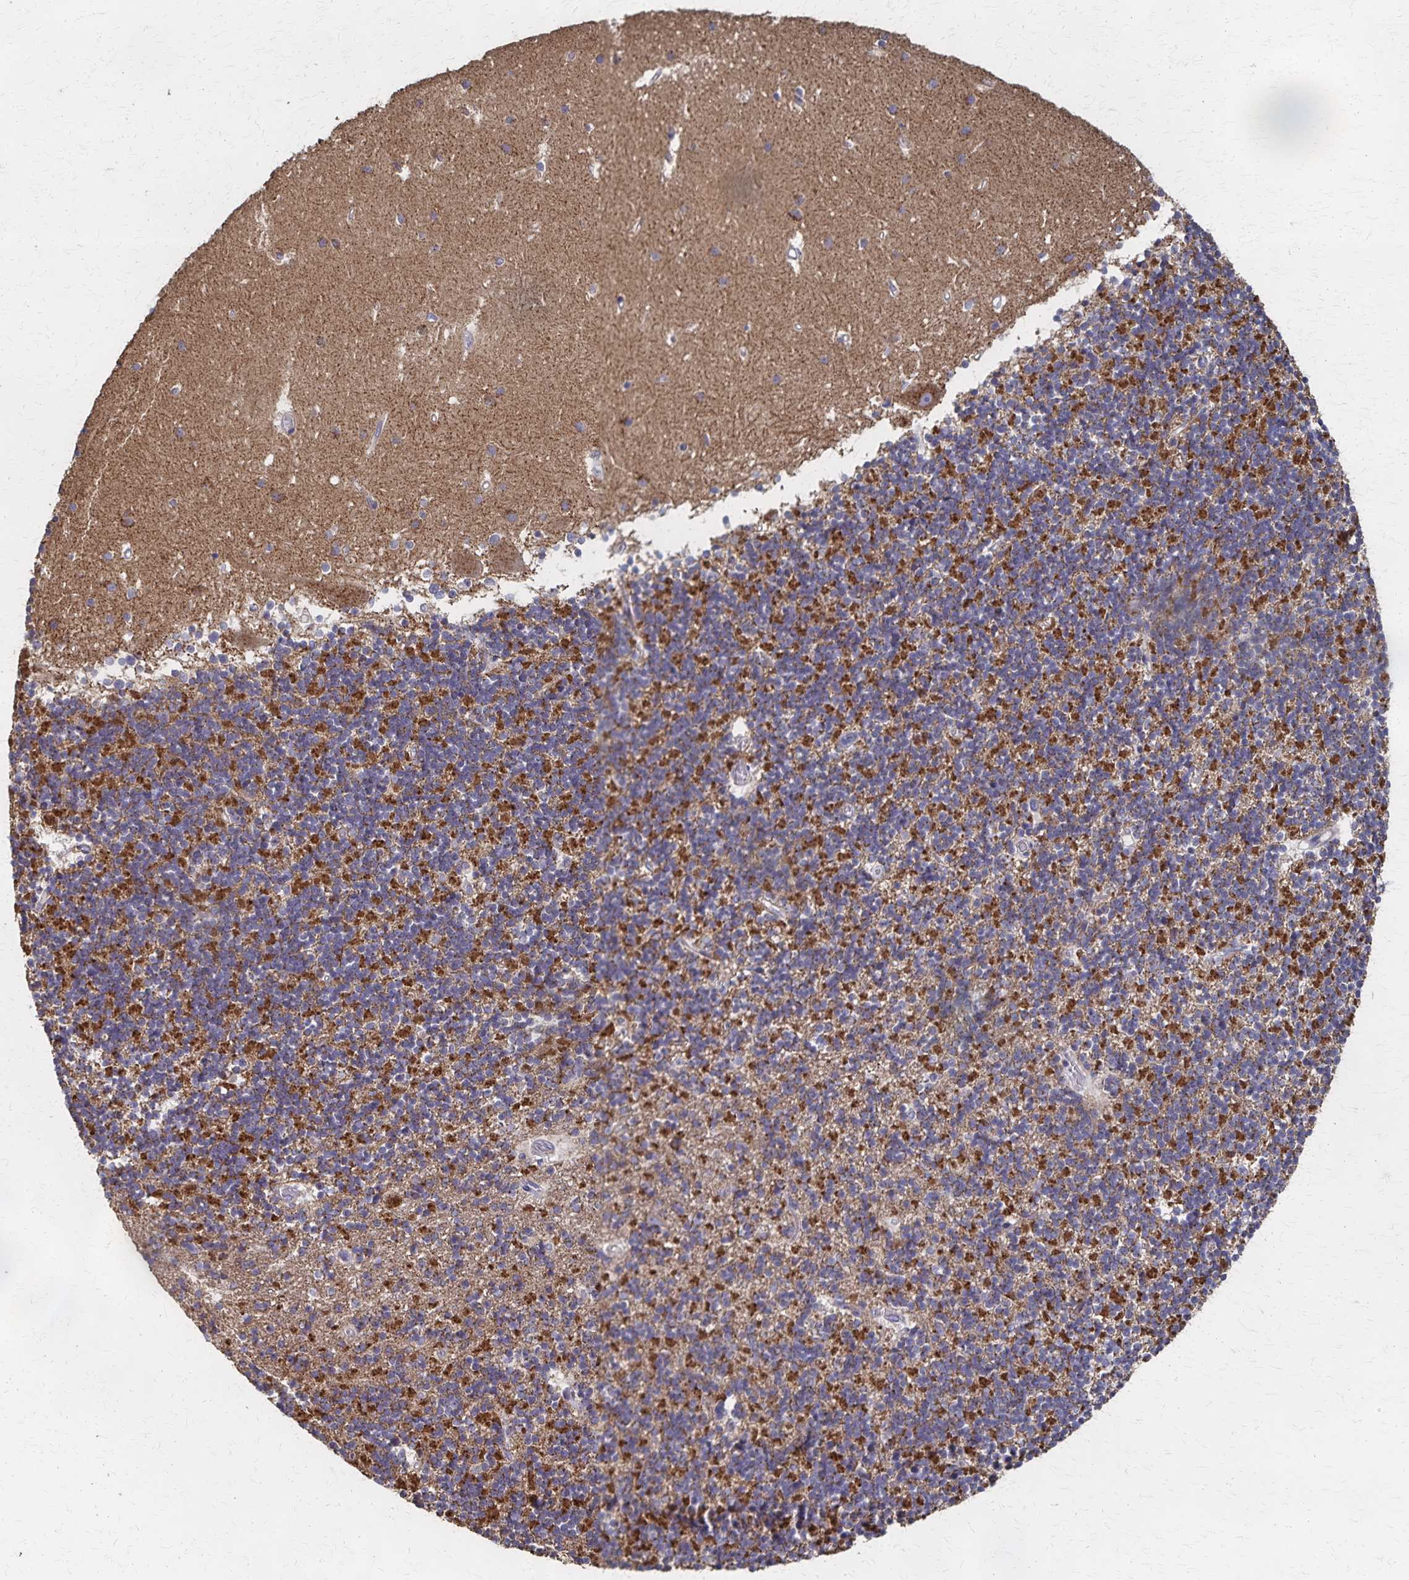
{"staining": {"intensity": "strong", "quantity": "25%-75%", "location": "cytoplasmic/membranous"}, "tissue": "cerebellum", "cell_type": "Cells in granular layer", "image_type": "normal", "snomed": [{"axis": "morphology", "description": "Normal tissue, NOS"}, {"axis": "topography", "description": "Cerebellum"}], "caption": "Cerebellum stained for a protein demonstrates strong cytoplasmic/membranous positivity in cells in granular layer. The staining was performed using DAB (3,3'-diaminobenzidine), with brown indicating positive protein expression. Nuclei are stained blue with hematoxylin.", "gene": "PGAP2", "patient": {"sex": "male", "age": 54}}